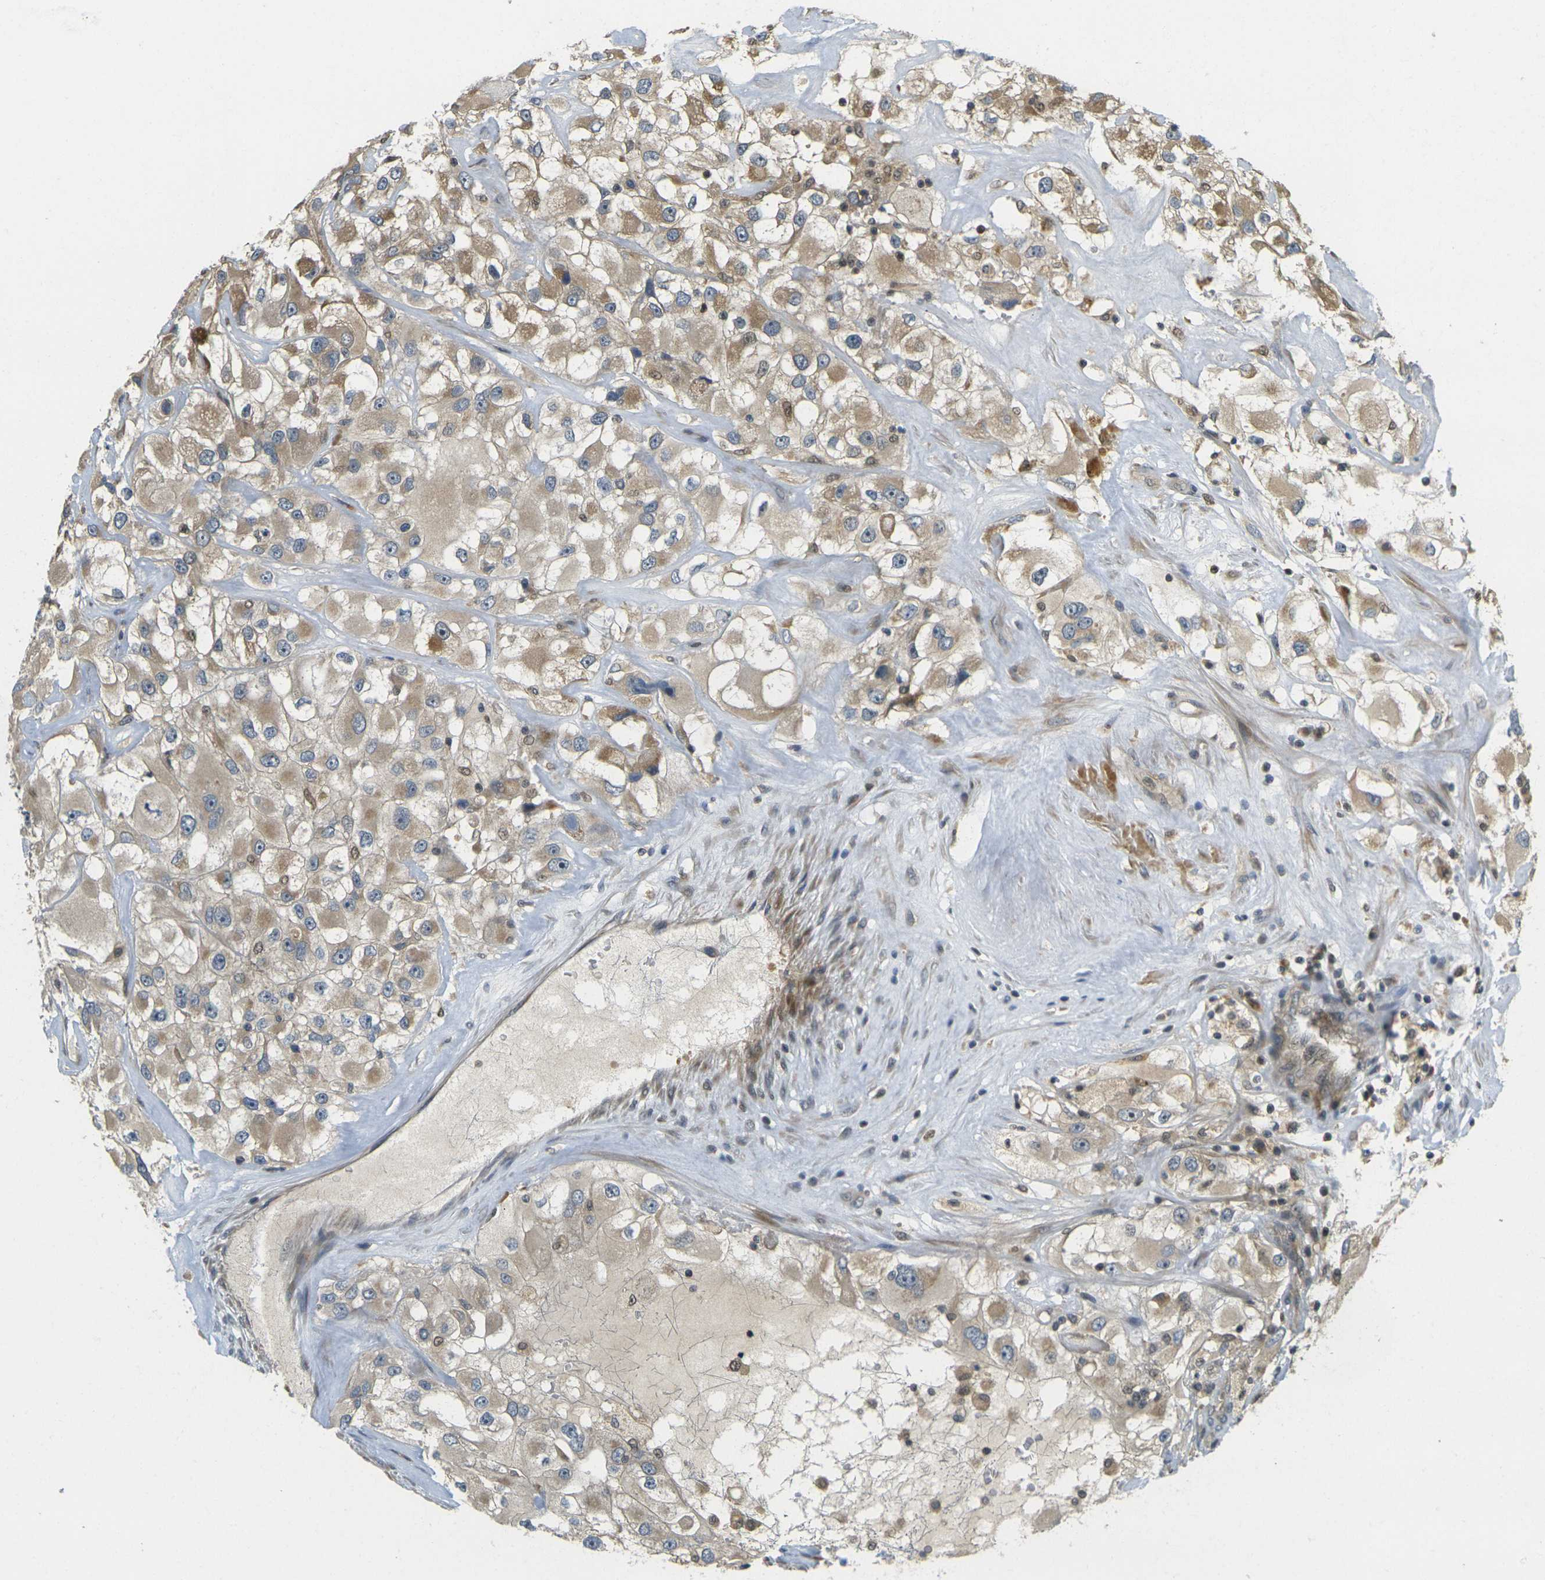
{"staining": {"intensity": "moderate", "quantity": ">75%", "location": "cytoplasmic/membranous"}, "tissue": "renal cancer", "cell_type": "Tumor cells", "image_type": "cancer", "snomed": [{"axis": "morphology", "description": "Adenocarcinoma, NOS"}, {"axis": "topography", "description": "Kidney"}], "caption": "This photomicrograph exhibits renal cancer stained with immunohistochemistry to label a protein in brown. The cytoplasmic/membranous of tumor cells show moderate positivity for the protein. Nuclei are counter-stained blue.", "gene": "KLHL8", "patient": {"sex": "female", "age": 52}}